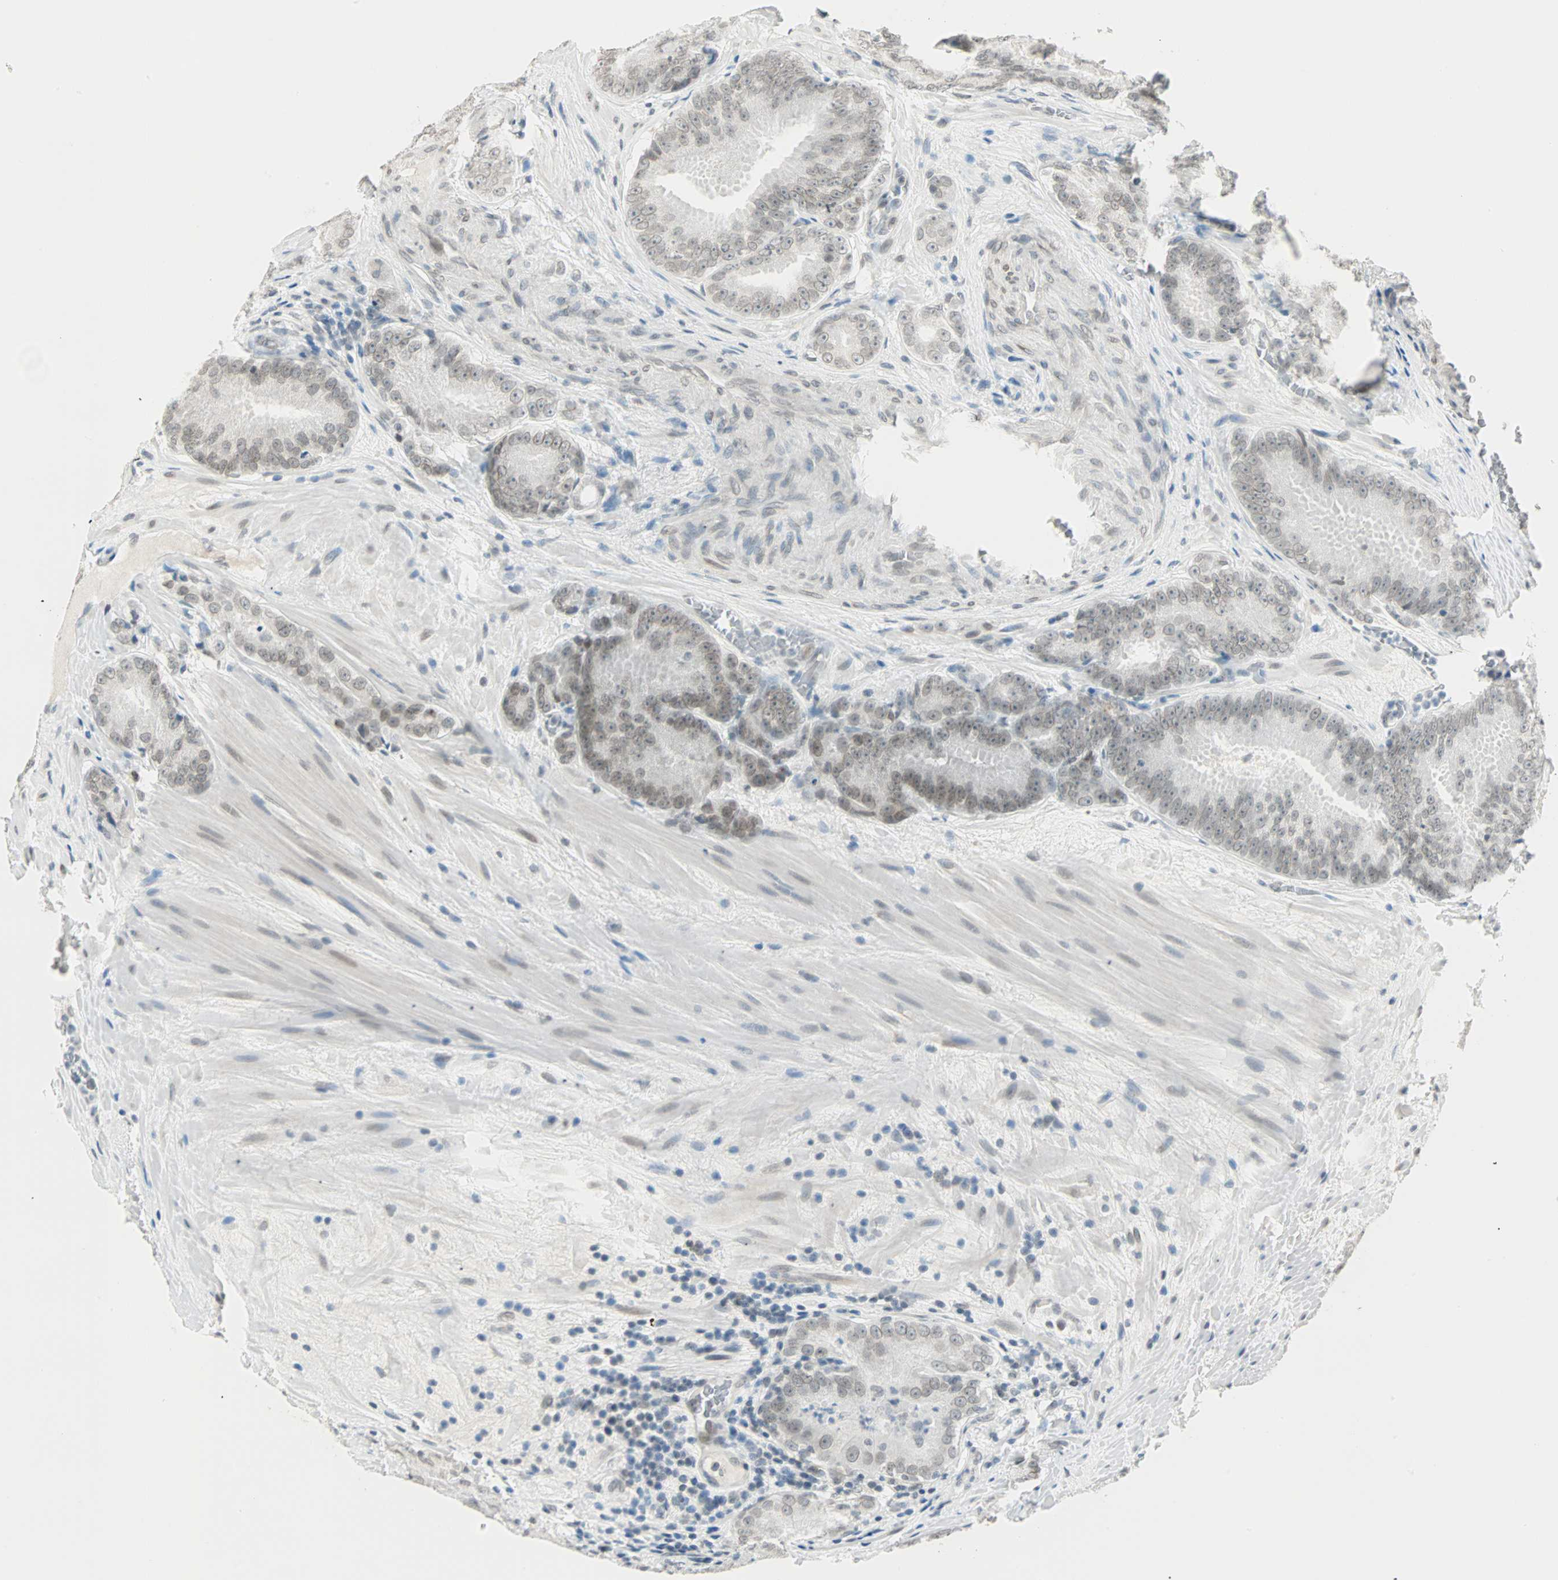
{"staining": {"intensity": "weak", "quantity": "<25%", "location": "cytoplasmic/membranous,nuclear"}, "tissue": "prostate cancer", "cell_type": "Tumor cells", "image_type": "cancer", "snomed": [{"axis": "morphology", "description": "Adenocarcinoma, High grade"}, {"axis": "topography", "description": "Prostate"}], "caption": "Micrograph shows no protein expression in tumor cells of prostate cancer tissue. (Stains: DAB (3,3'-diaminobenzidine) IHC with hematoxylin counter stain, Microscopy: brightfield microscopy at high magnification).", "gene": "BCAN", "patient": {"sex": "male", "age": 64}}